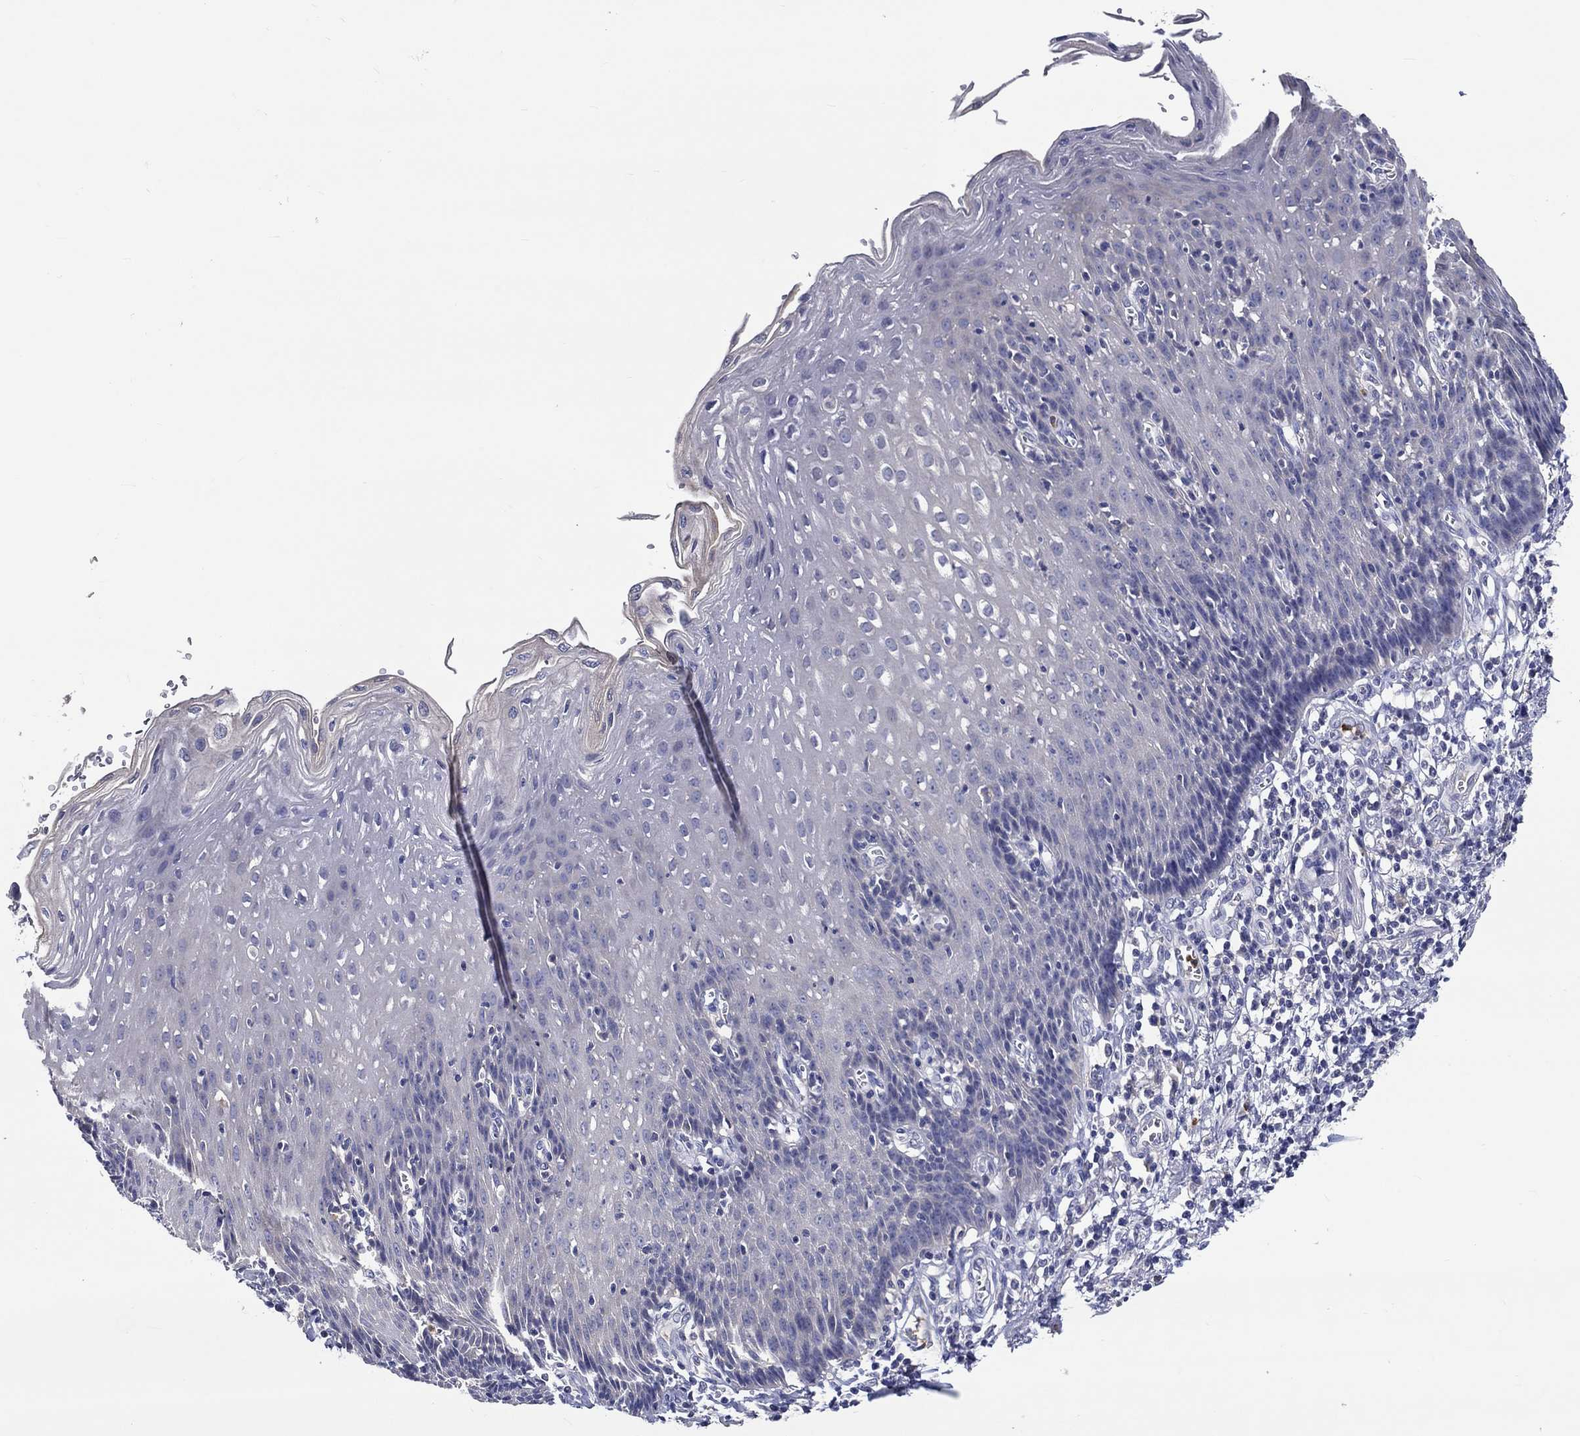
{"staining": {"intensity": "negative", "quantity": "none", "location": "none"}, "tissue": "esophagus", "cell_type": "Squamous epithelial cells", "image_type": "normal", "snomed": [{"axis": "morphology", "description": "Normal tissue, NOS"}, {"axis": "topography", "description": "Esophagus"}], "caption": "High magnification brightfield microscopy of normal esophagus stained with DAB (brown) and counterstained with hematoxylin (blue): squamous epithelial cells show no significant expression.", "gene": "CHIT1", "patient": {"sex": "male", "age": 57}}